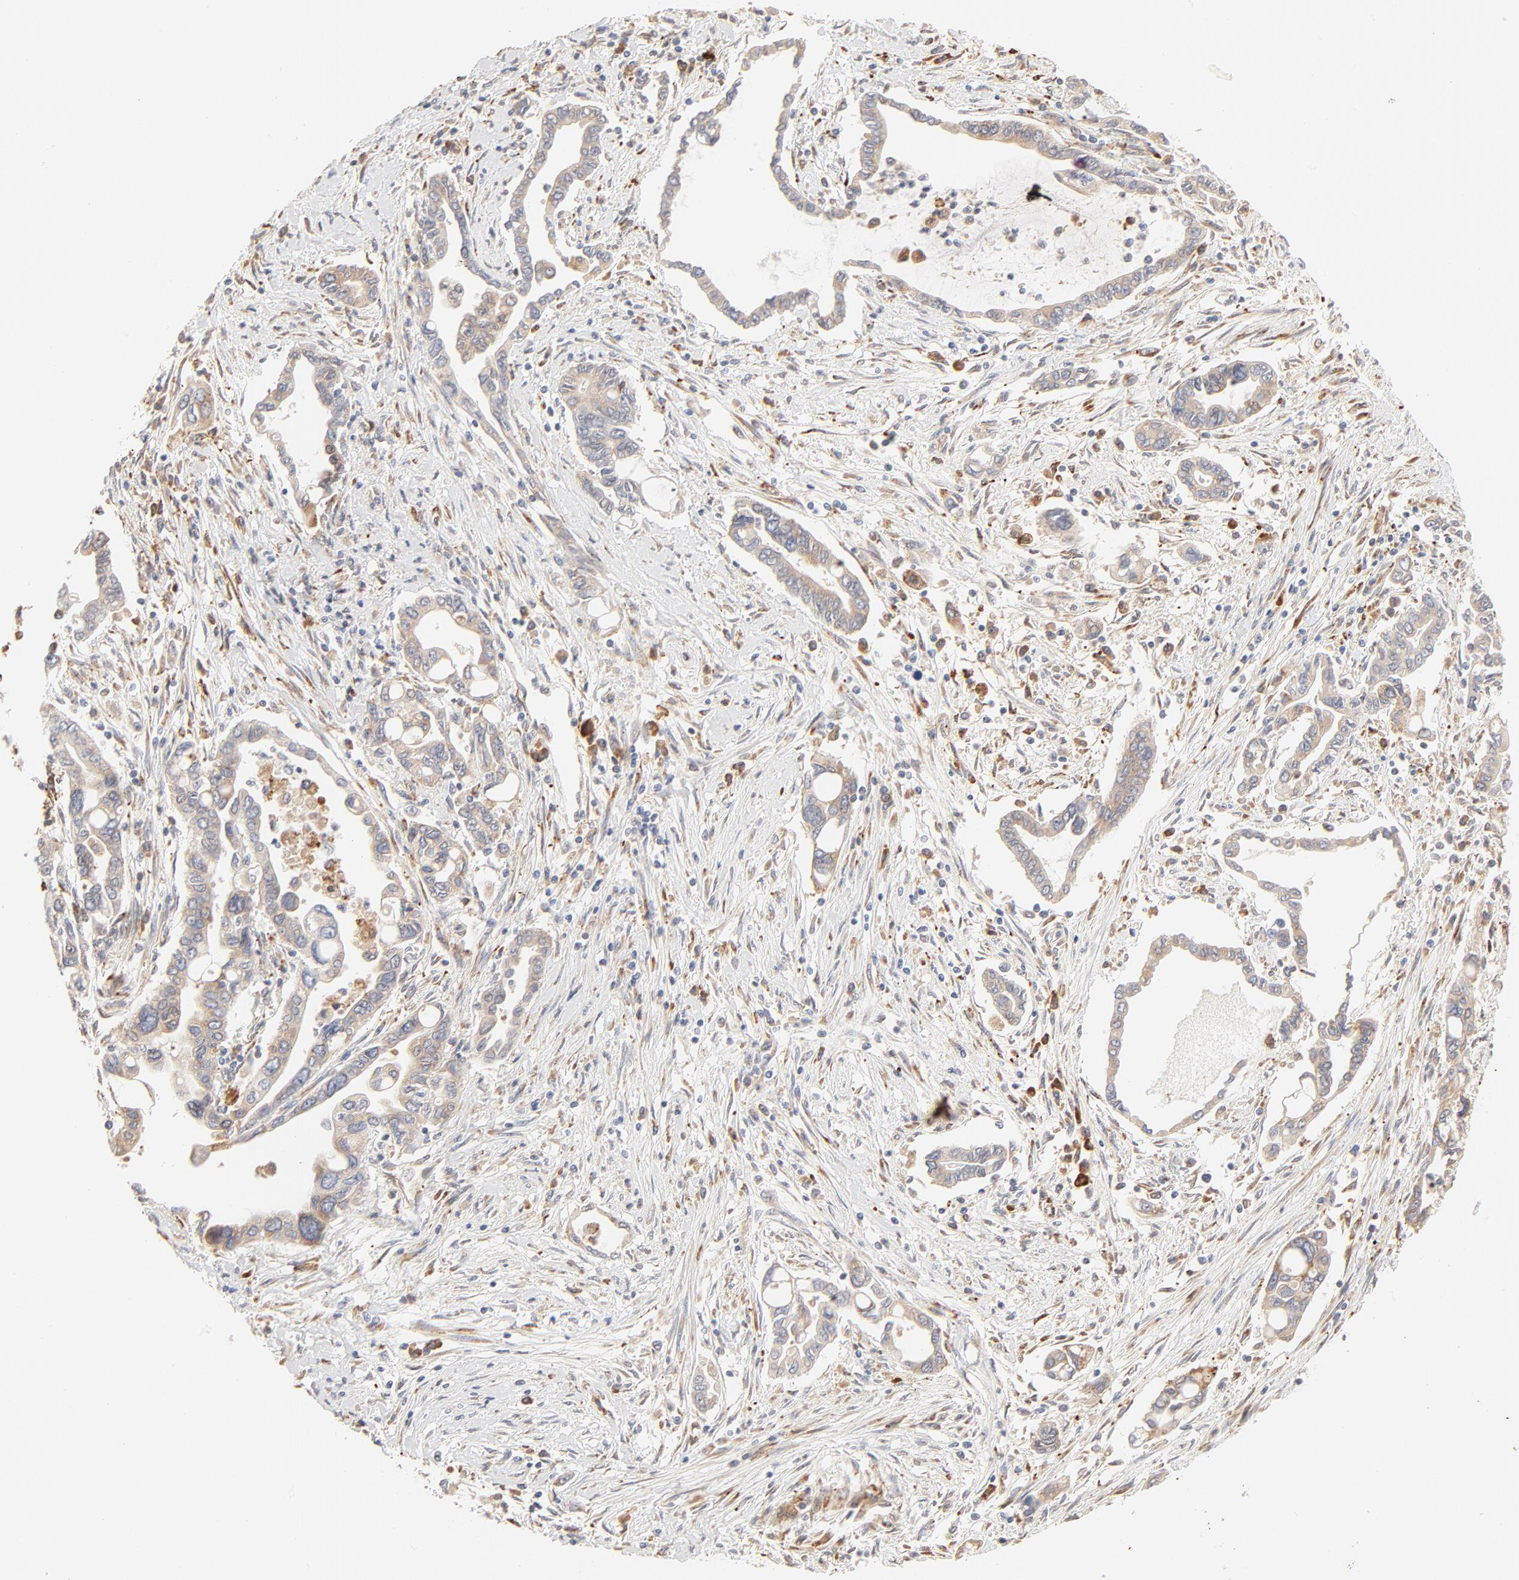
{"staining": {"intensity": "moderate", "quantity": ">75%", "location": "cytoplasmic/membranous"}, "tissue": "pancreatic cancer", "cell_type": "Tumor cells", "image_type": "cancer", "snomed": [{"axis": "morphology", "description": "Adenocarcinoma, NOS"}, {"axis": "topography", "description": "Pancreas"}], "caption": "Immunohistochemical staining of pancreatic adenocarcinoma displays medium levels of moderate cytoplasmic/membranous protein expression in about >75% of tumor cells.", "gene": "PARP12", "patient": {"sex": "female", "age": 57}}